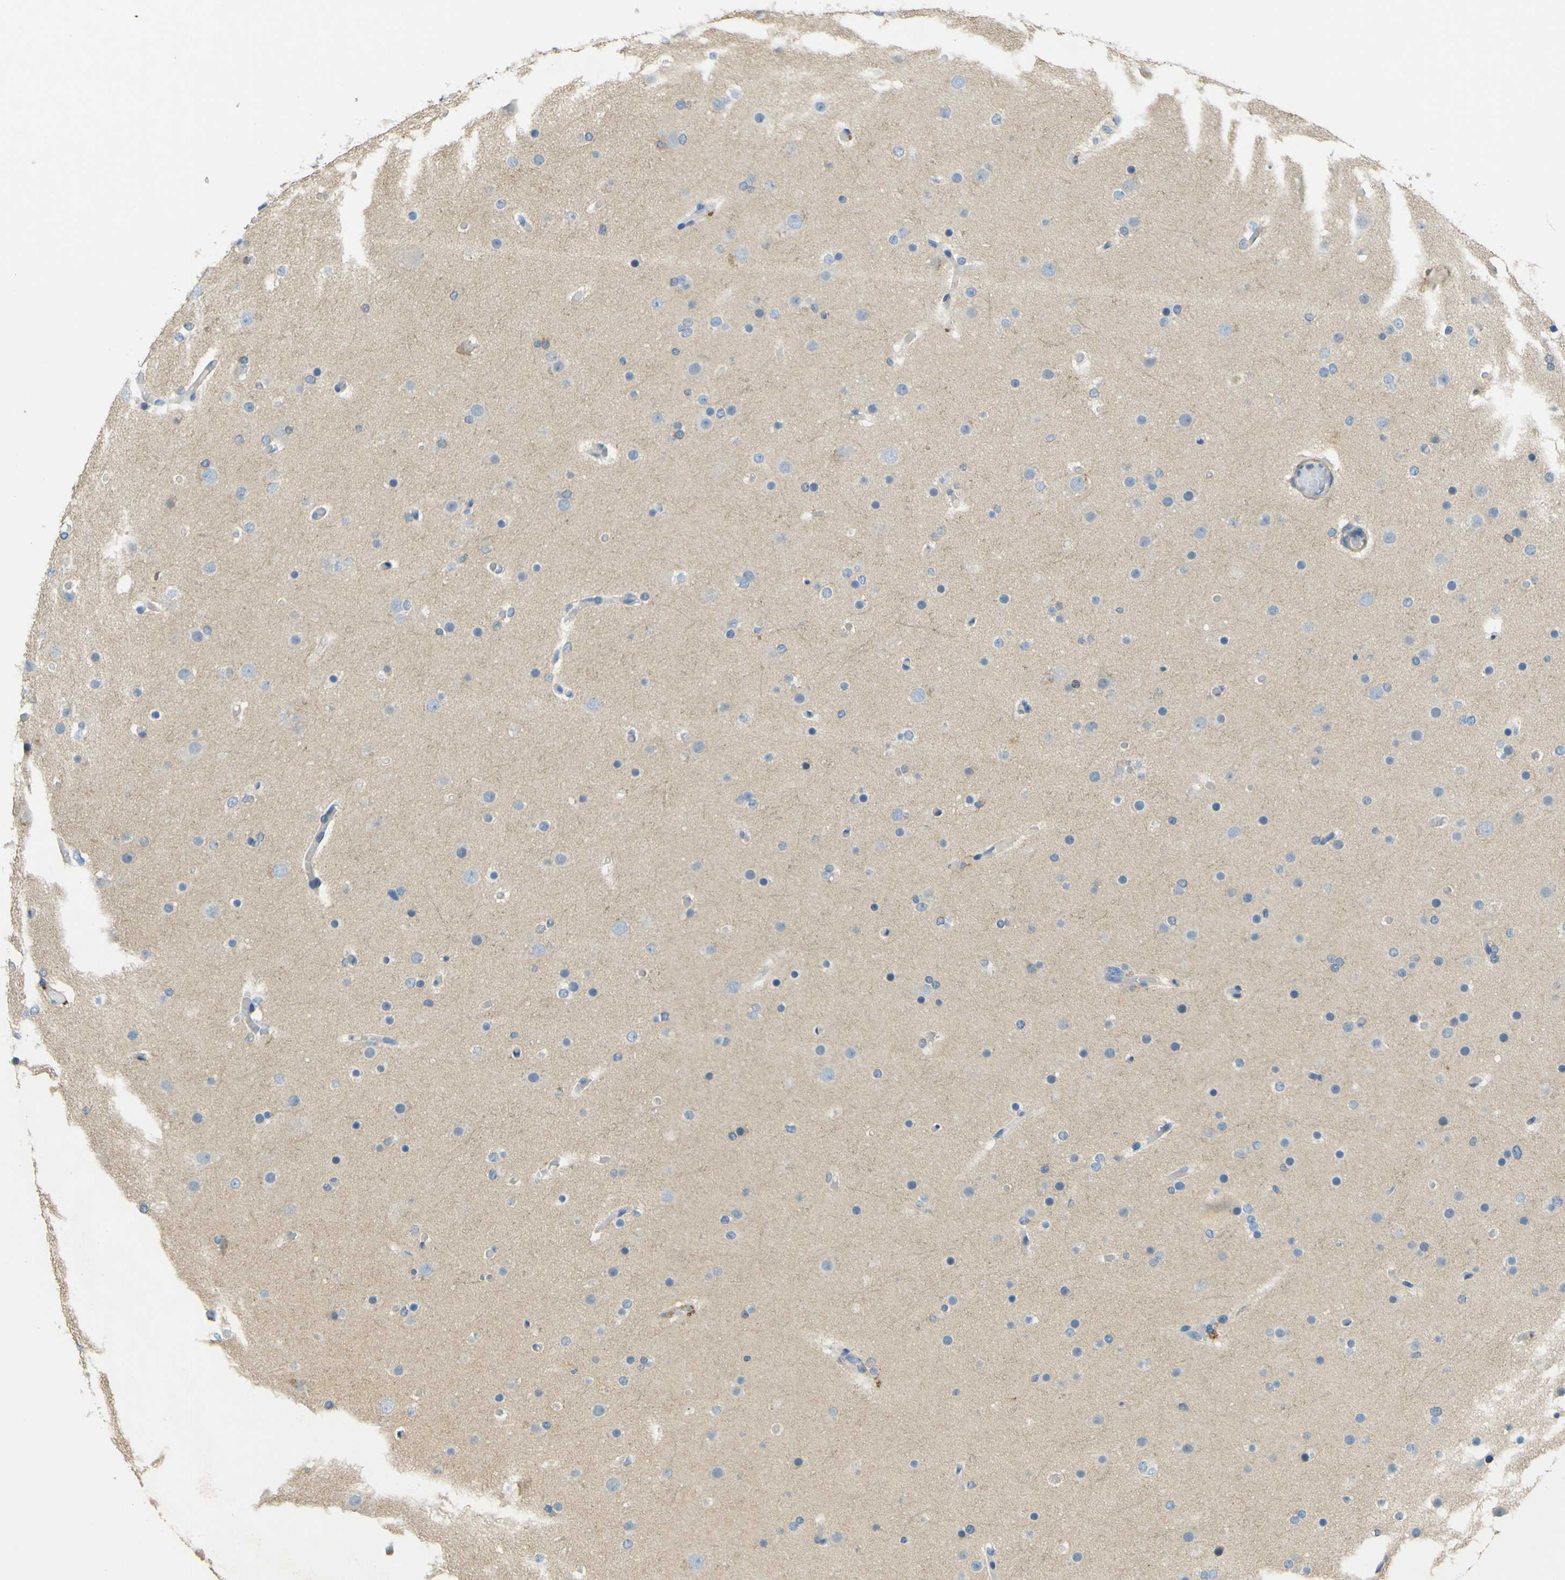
{"staining": {"intensity": "weak", "quantity": ">75%", "location": "cytoplasmic/membranous"}, "tissue": "glioma", "cell_type": "Tumor cells", "image_type": "cancer", "snomed": [{"axis": "morphology", "description": "Glioma, malignant, High grade"}, {"axis": "topography", "description": "Cerebral cortex"}], "caption": "Immunohistochemistry (IHC) (DAB (3,3'-diaminobenzidine)) staining of human malignant high-grade glioma shows weak cytoplasmic/membranous protein staining in approximately >75% of tumor cells.", "gene": "OGN", "patient": {"sex": "female", "age": 36}}